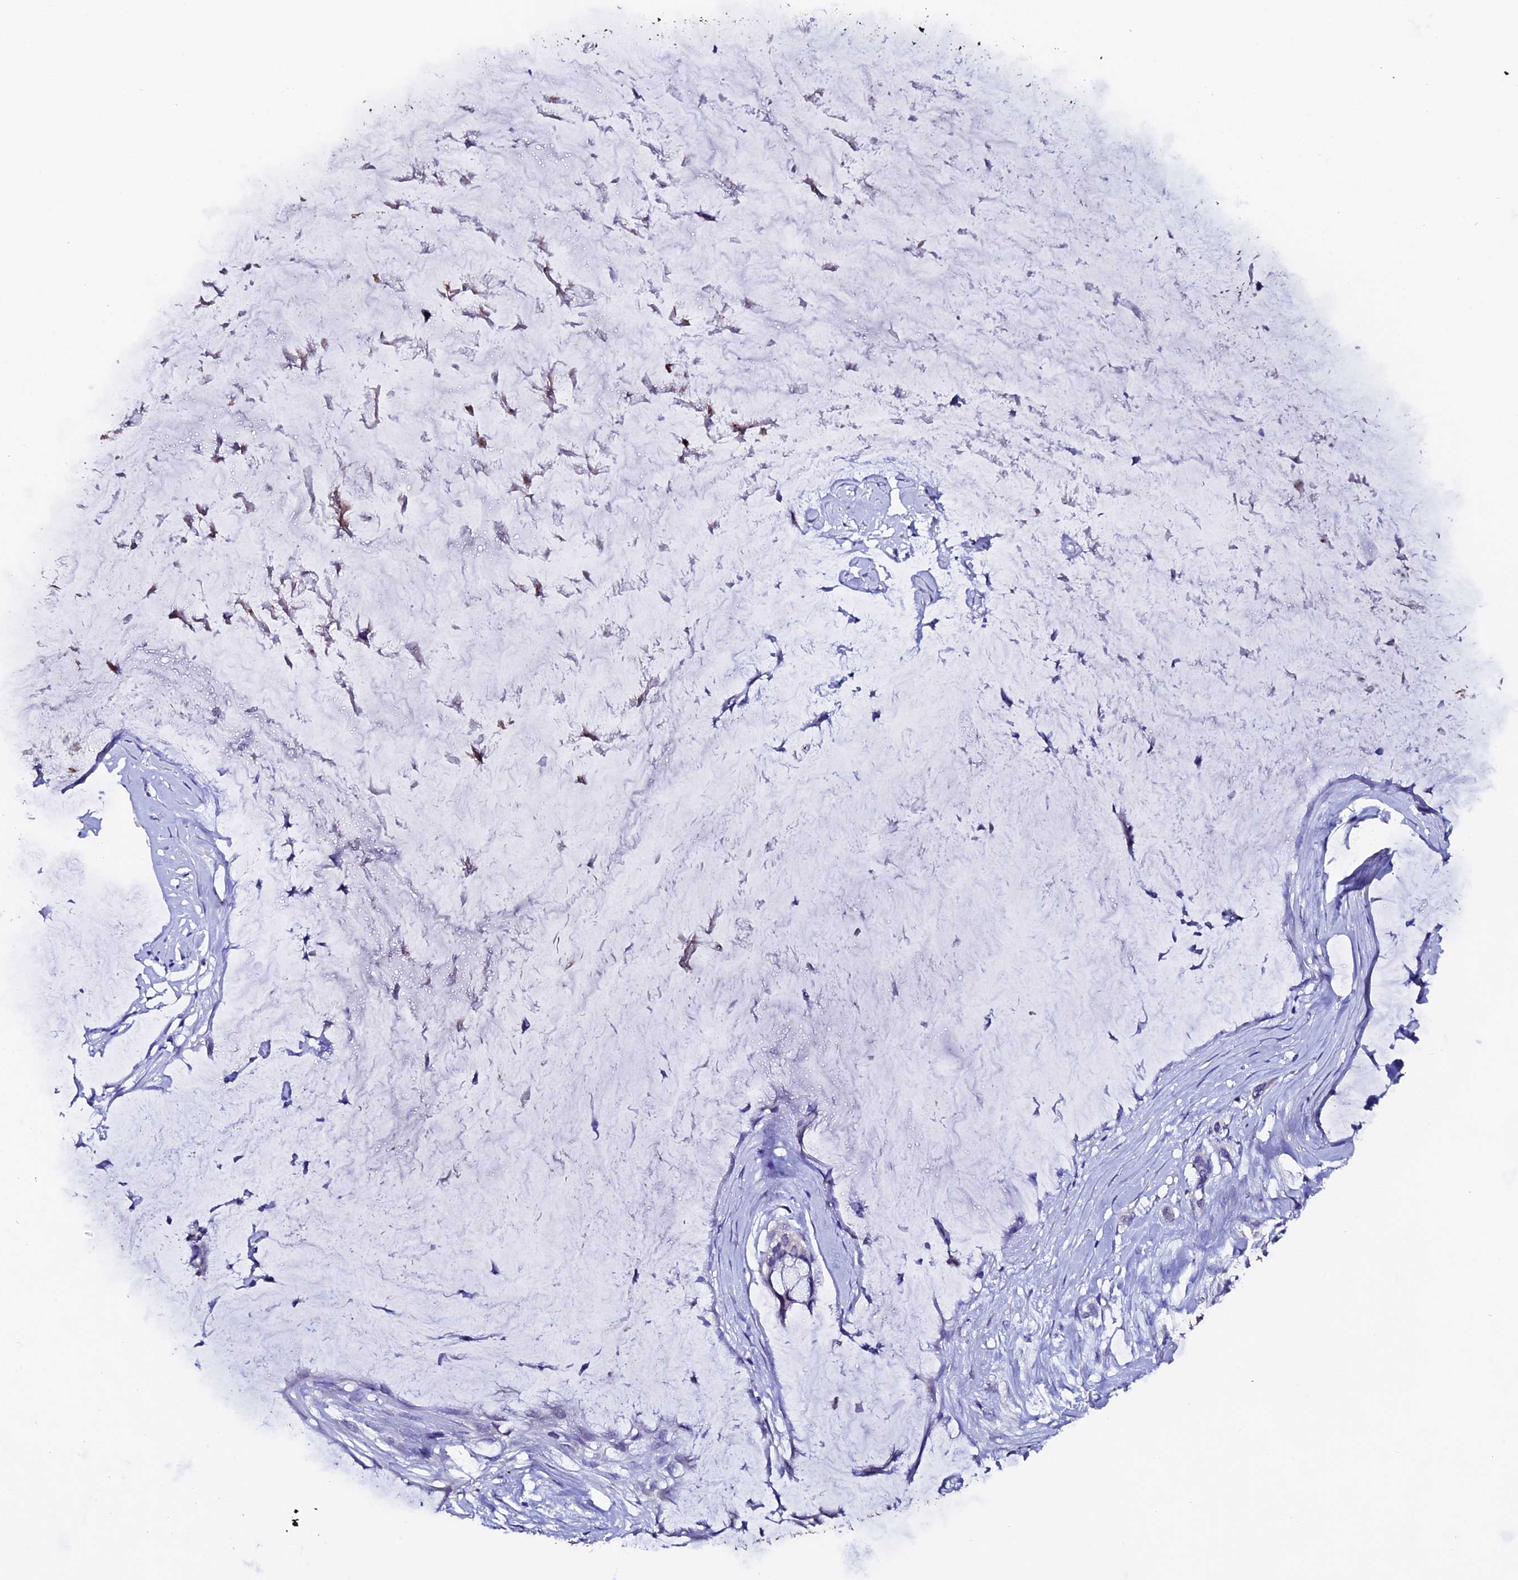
{"staining": {"intensity": "negative", "quantity": "none", "location": "none"}, "tissue": "ovarian cancer", "cell_type": "Tumor cells", "image_type": "cancer", "snomed": [{"axis": "morphology", "description": "Cystadenocarcinoma, mucinous, NOS"}, {"axis": "topography", "description": "Ovary"}], "caption": "Tumor cells show no significant protein expression in ovarian cancer. (DAB (3,3'-diaminobenzidine) IHC, high magnification).", "gene": "FBXW9", "patient": {"sex": "female", "age": 39}}